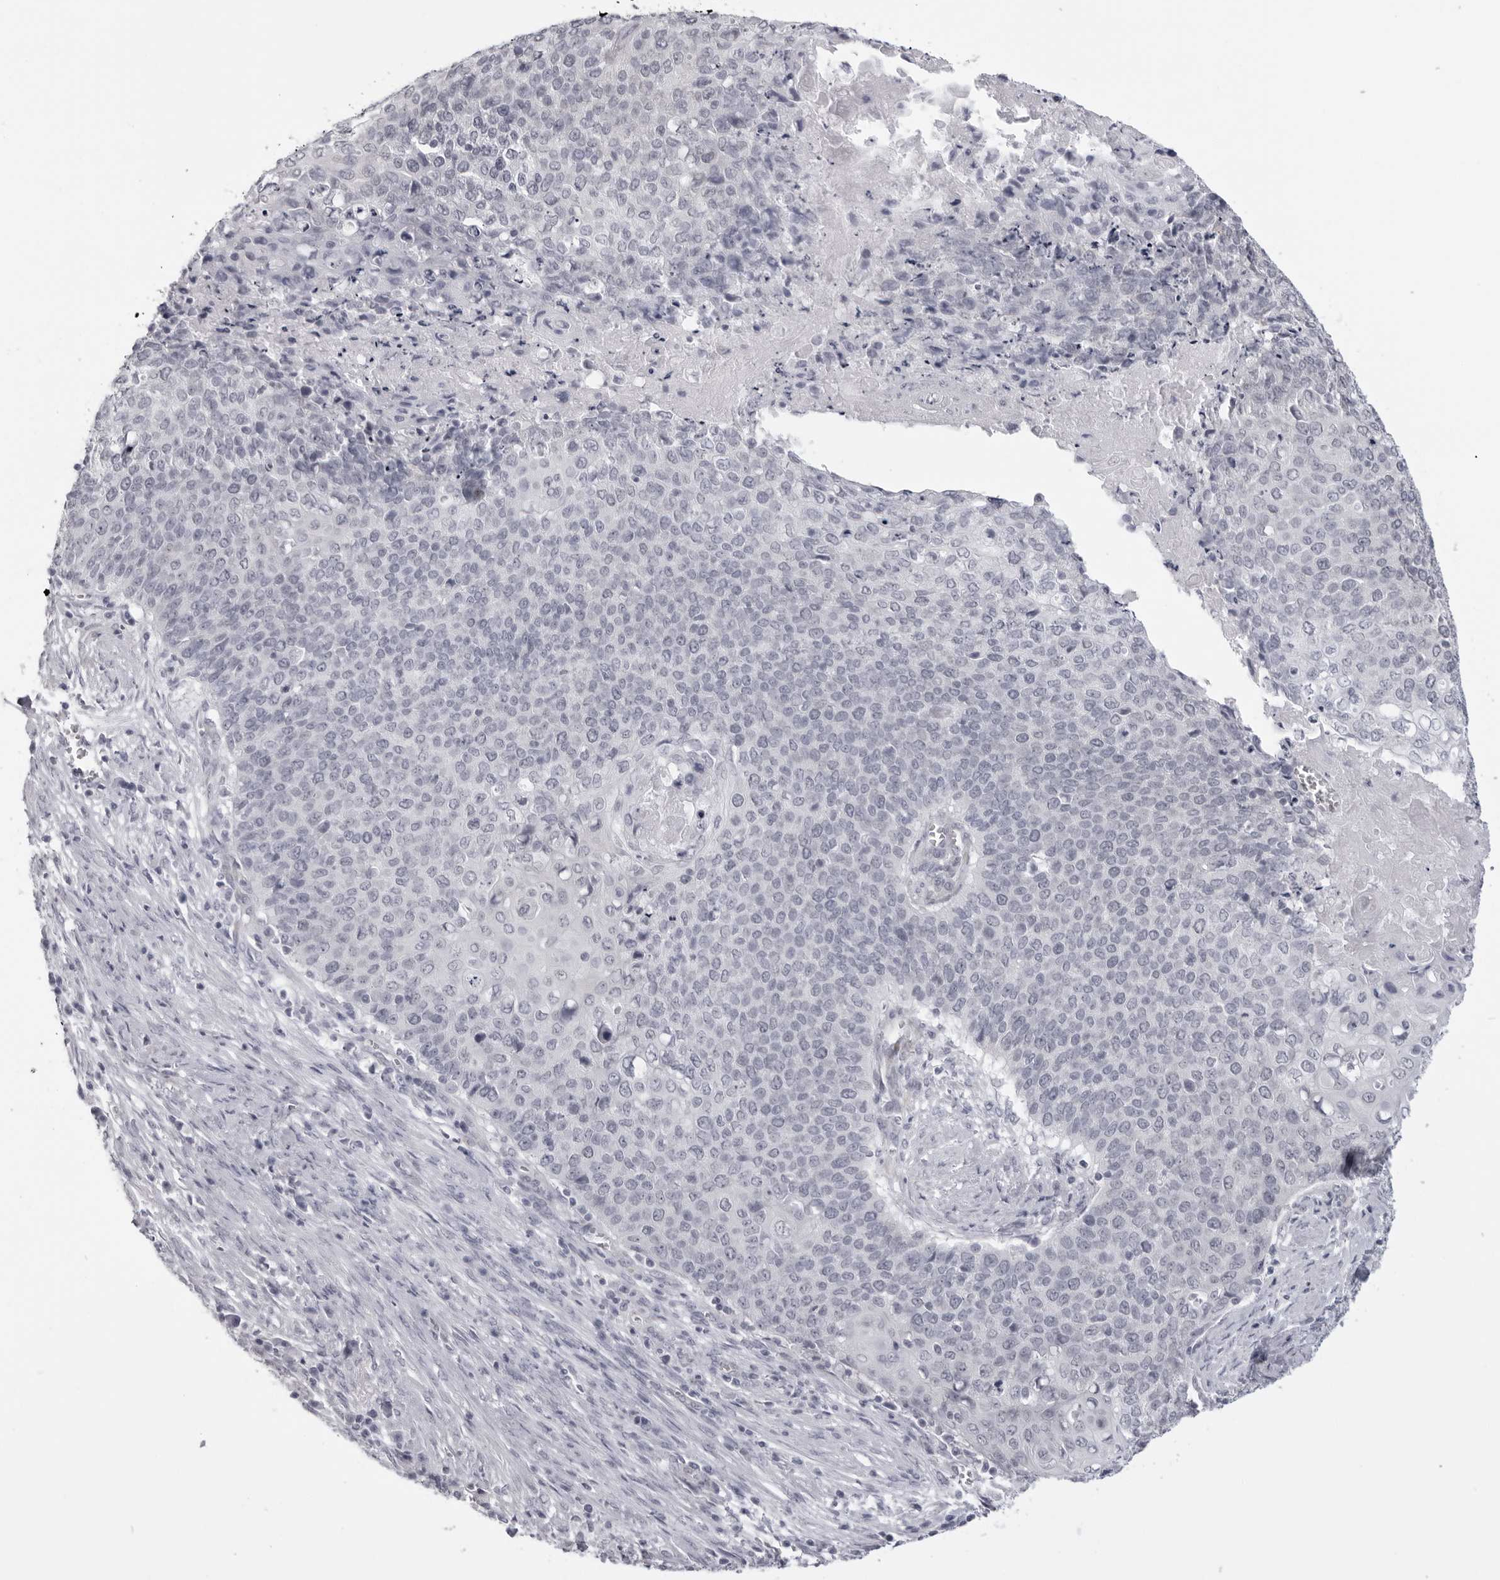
{"staining": {"intensity": "negative", "quantity": "none", "location": "none"}, "tissue": "cervical cancer", "cell_type": "Tumor cells", "image_type": "cancer", "snomed": [{"axis": "morphology", "description": "Squamous cell carcinoma, NOS"}, {"axis": "topography", "description": "Cervix"}], "caption": "Immunohistochemical staining of cervical cancer (squamous cell carcinoma) displays no significant staining in tumor cells.", "gene": "DNALI1", "patient": {"sex": "female", "age": 39}}